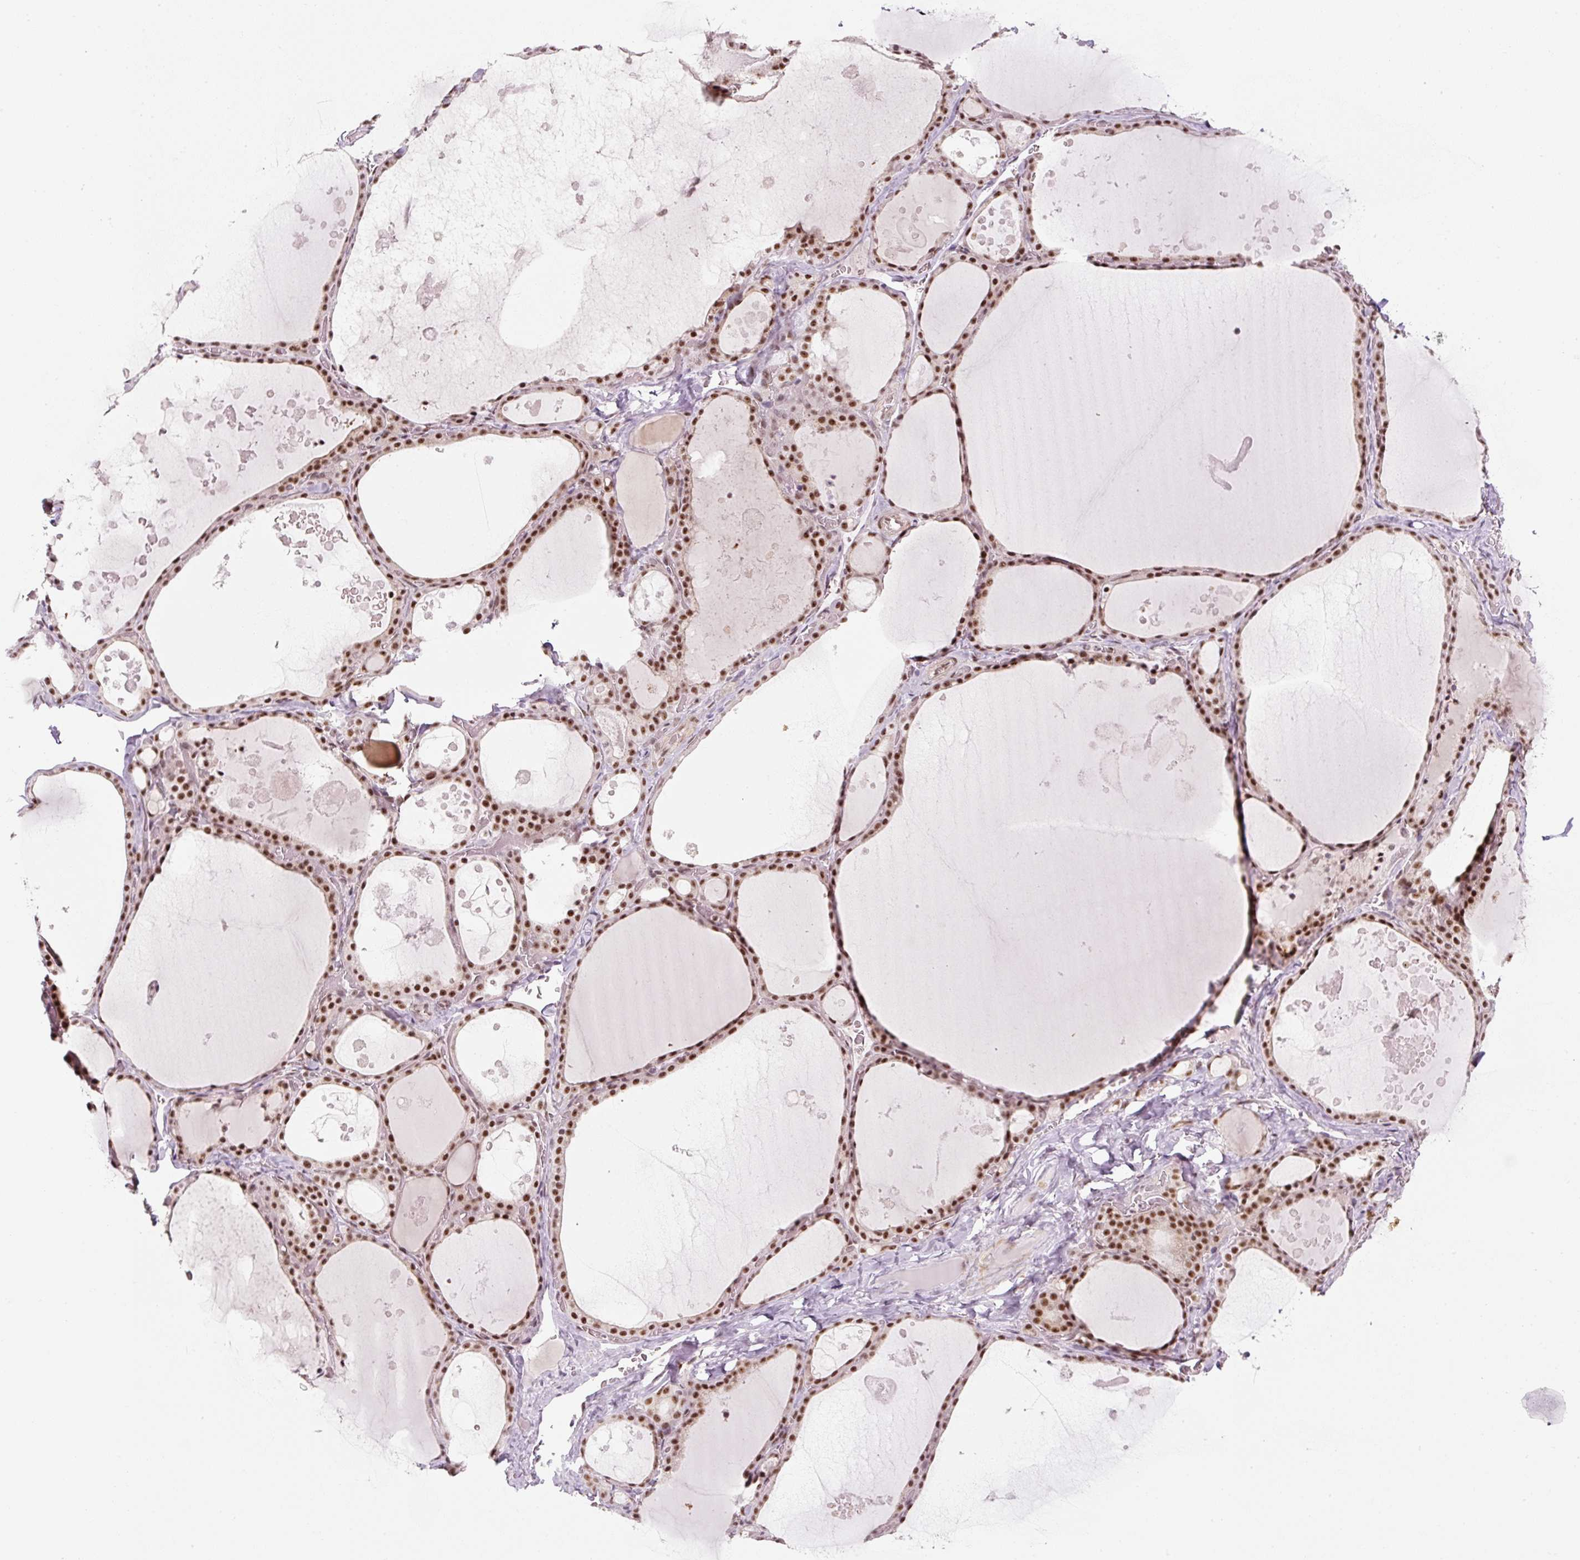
{"staining": {"intensity": "strong", "quantity": ">75%", "location": "nuclear"}, "tissue": "thyroid gland", "cell_type": "Glandular cells", "image_type": "normal", "snomed": [{"axis": "morphology", "description": "Normal tissue, NOS"}, {"axis": "topography", "description": "Thyroid gland"}], "caption": "Normal thyroid gland was stained to show a protein in brown. There is high levels of strong nuclear expression in approximately >75% of glandular cells.", "gene": "U2AF2", "patient": {"sex": "male", "age": 56}}